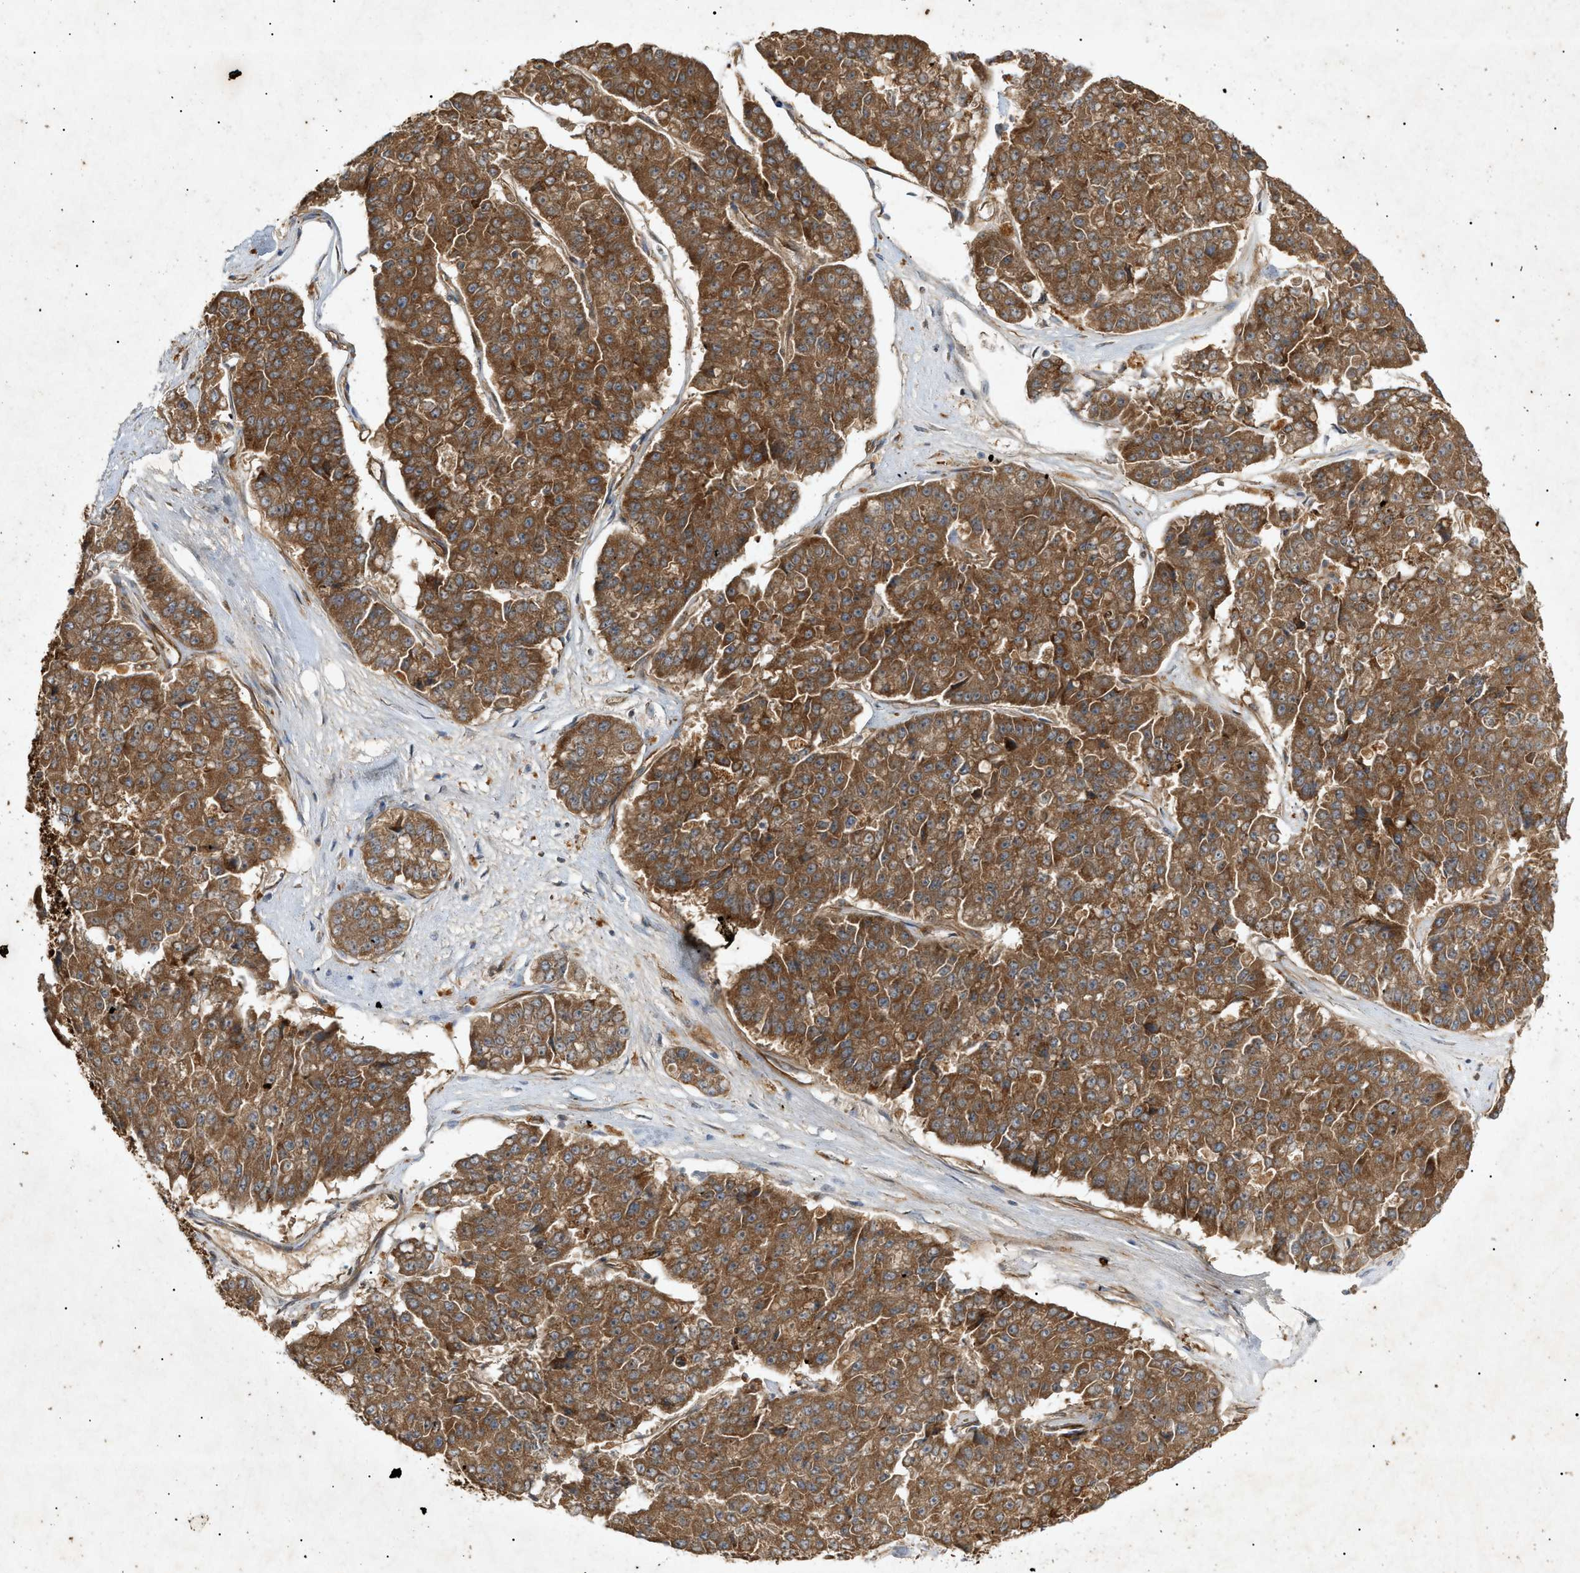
{"staining": {"intensity": "strong", "quantity": ">75%", "location": "cytoplasmic/membranous"}, "tissue": "pancreatic cancer", "cell_type": "Tumor cells", "image_type": "cancer", "snomed": [{"axis": "morphology", "description": "Adenocarcinoma, NOS"}, {"axis": "topography", "description": "Pancreas"}], "caption": "There is high levels of strong cytoplasmic/membranous positivity in tumor cells of pancreatic adenocarcinoma, as demonstrated by immunohistochemical staining (brown color).", "gene": "MTCH1", "patient": {"sex": "male", "age": 50}}